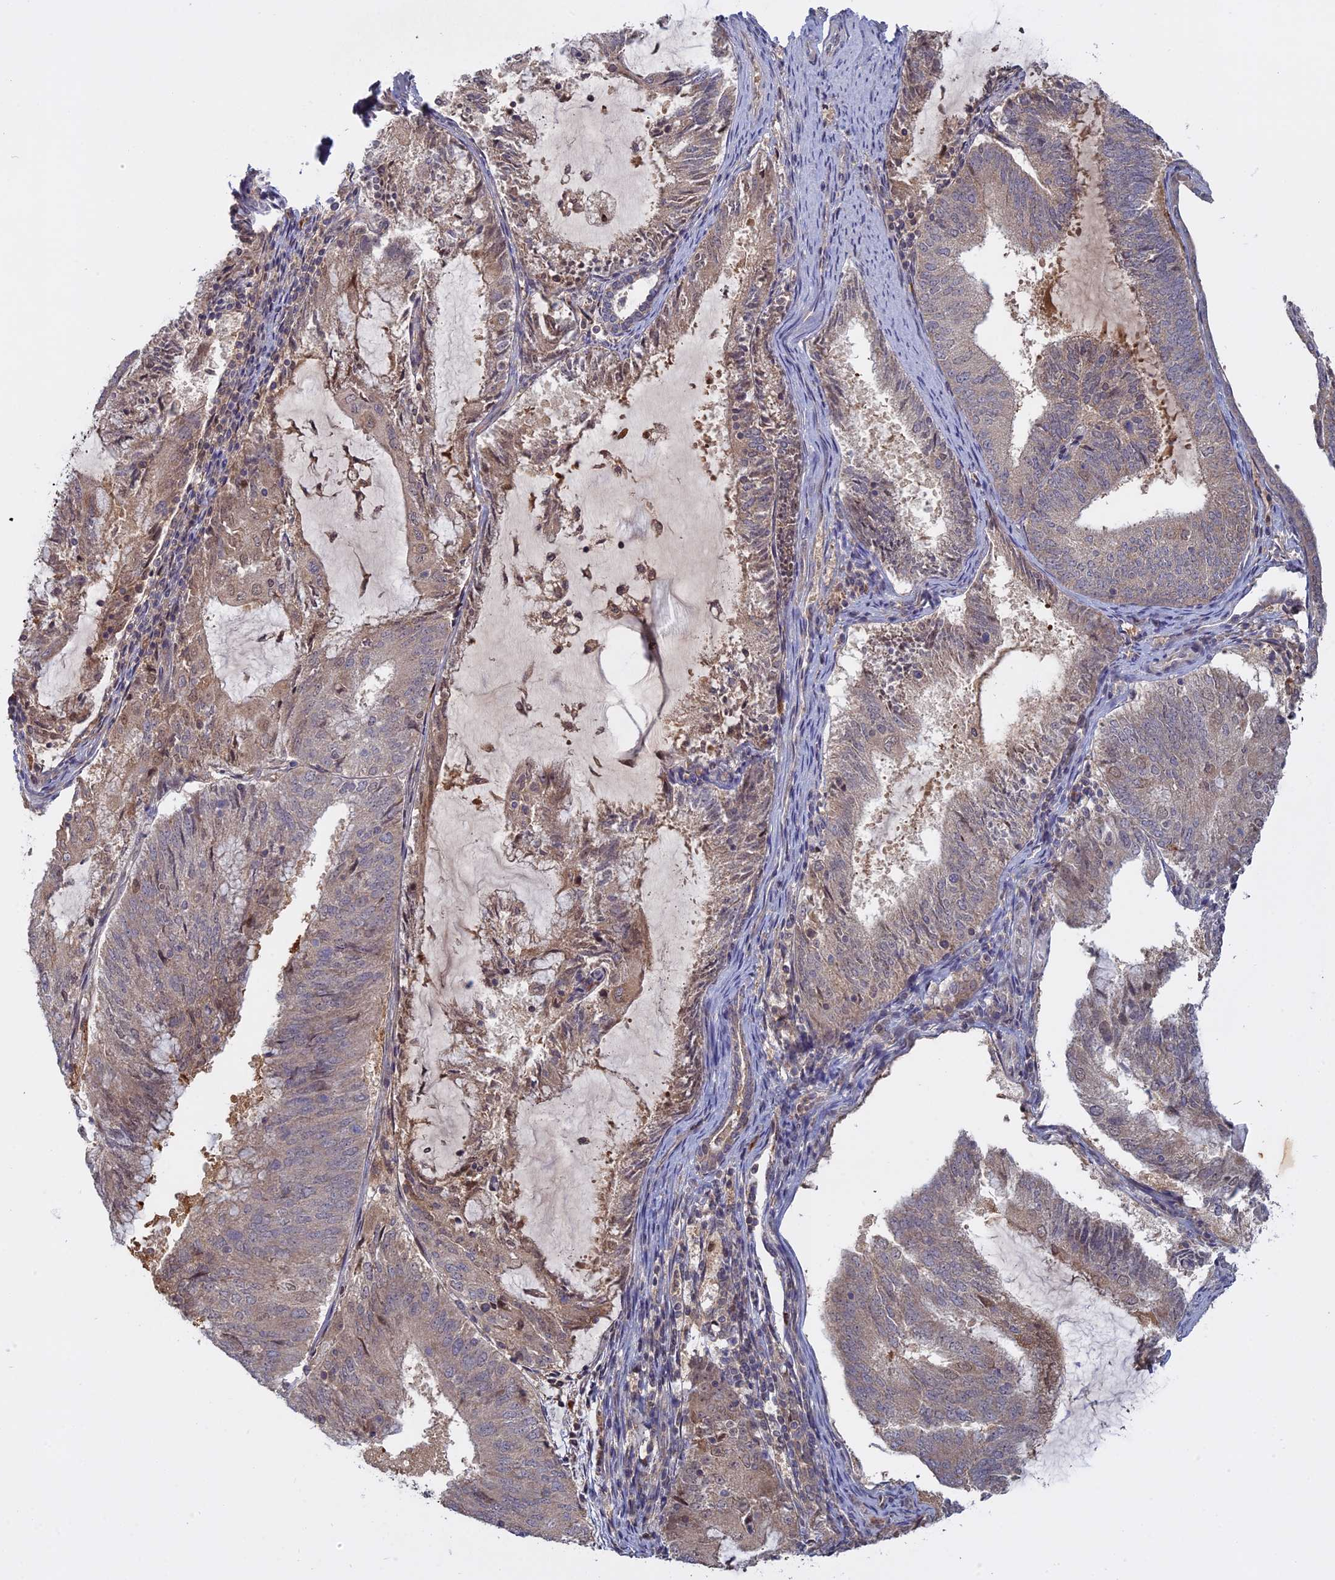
{"staining": {"intensity": "weak", "quantity": "25%-75%", "location": "cytoplasmic/membranous,nuclear"}, "tissue": "endometrial cancer", "cell_type": "Tumor cells", "image_type": "cancer", "snomed": [{"axis": "morphology", "description": "Adenocarcinoma, NOS"}, {"axis": "topography", "description": "Endometrium"}], "caption": "Immunohistochemistry of adenocarcinoma (endometrial) shows low levels of weak cytoplasmic/membranous and nuclear expression in about 25%-75% of tumor cells. (Stains: DAB (3,3'-diaminobenzidine) in brown, nuclei in blue, Microscopy: brightfield microscopy at high magnification).", "gene": "TMEM208", "patient": {"sex": "female", "age": 81}}